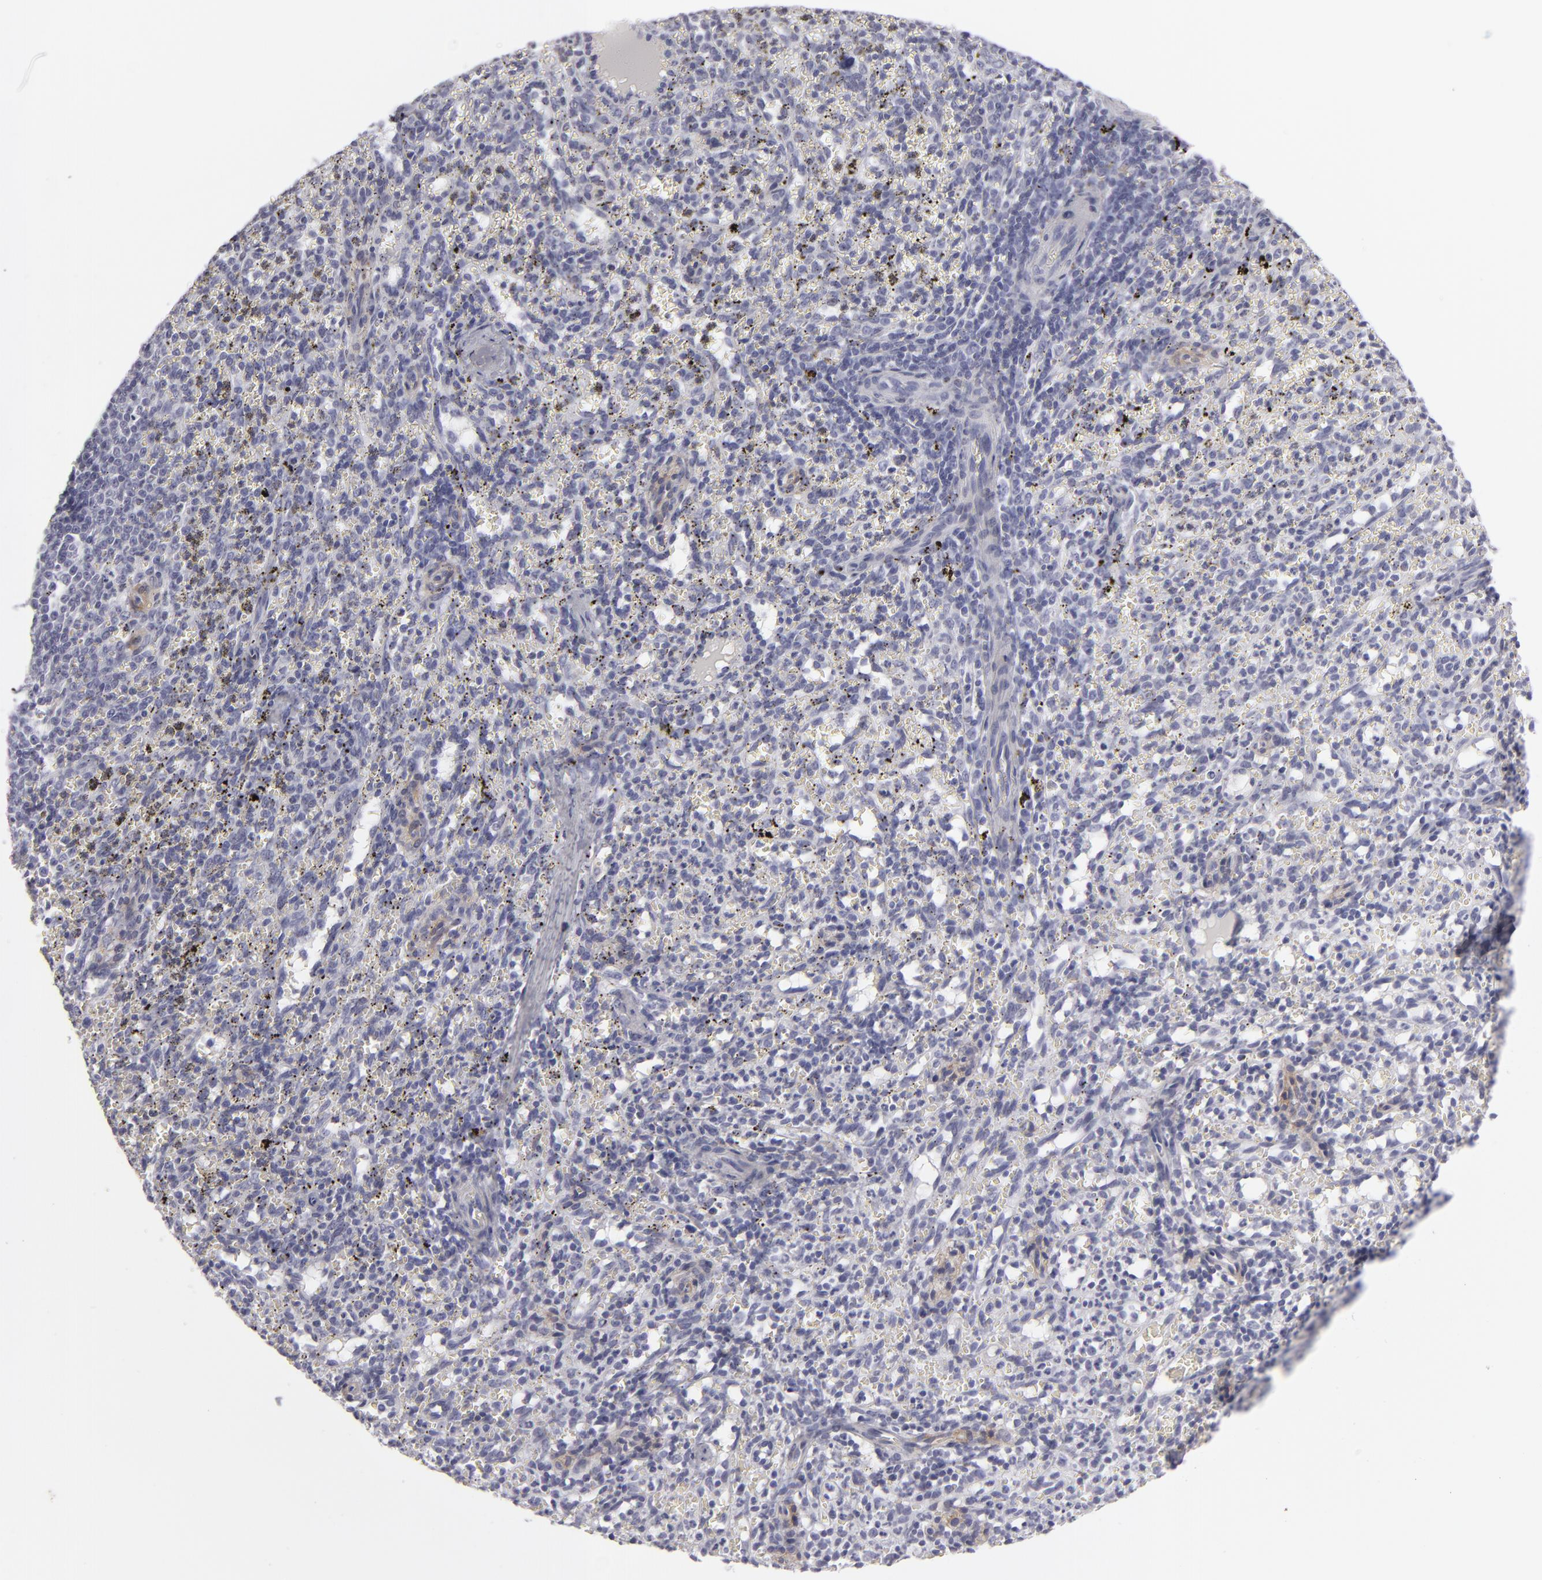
{"staining": {"intensity": "negative", "quantity": "none", "location": "none"}, "tissue": "spleen", "cell_type": "Cells in red pulp", "image_type": "normal", "snomed": [{"axis": "morphology", "description": "Normal tissue, NOS"}, {"axis": "topography", "description": "Spleen"}], "caption": "DAB immunohistochemical staining of normal human spleen reveals no significant positivity in cells in red pulp.", "gene": "JUP", "patient": {"sex": "female", "age": 10}}